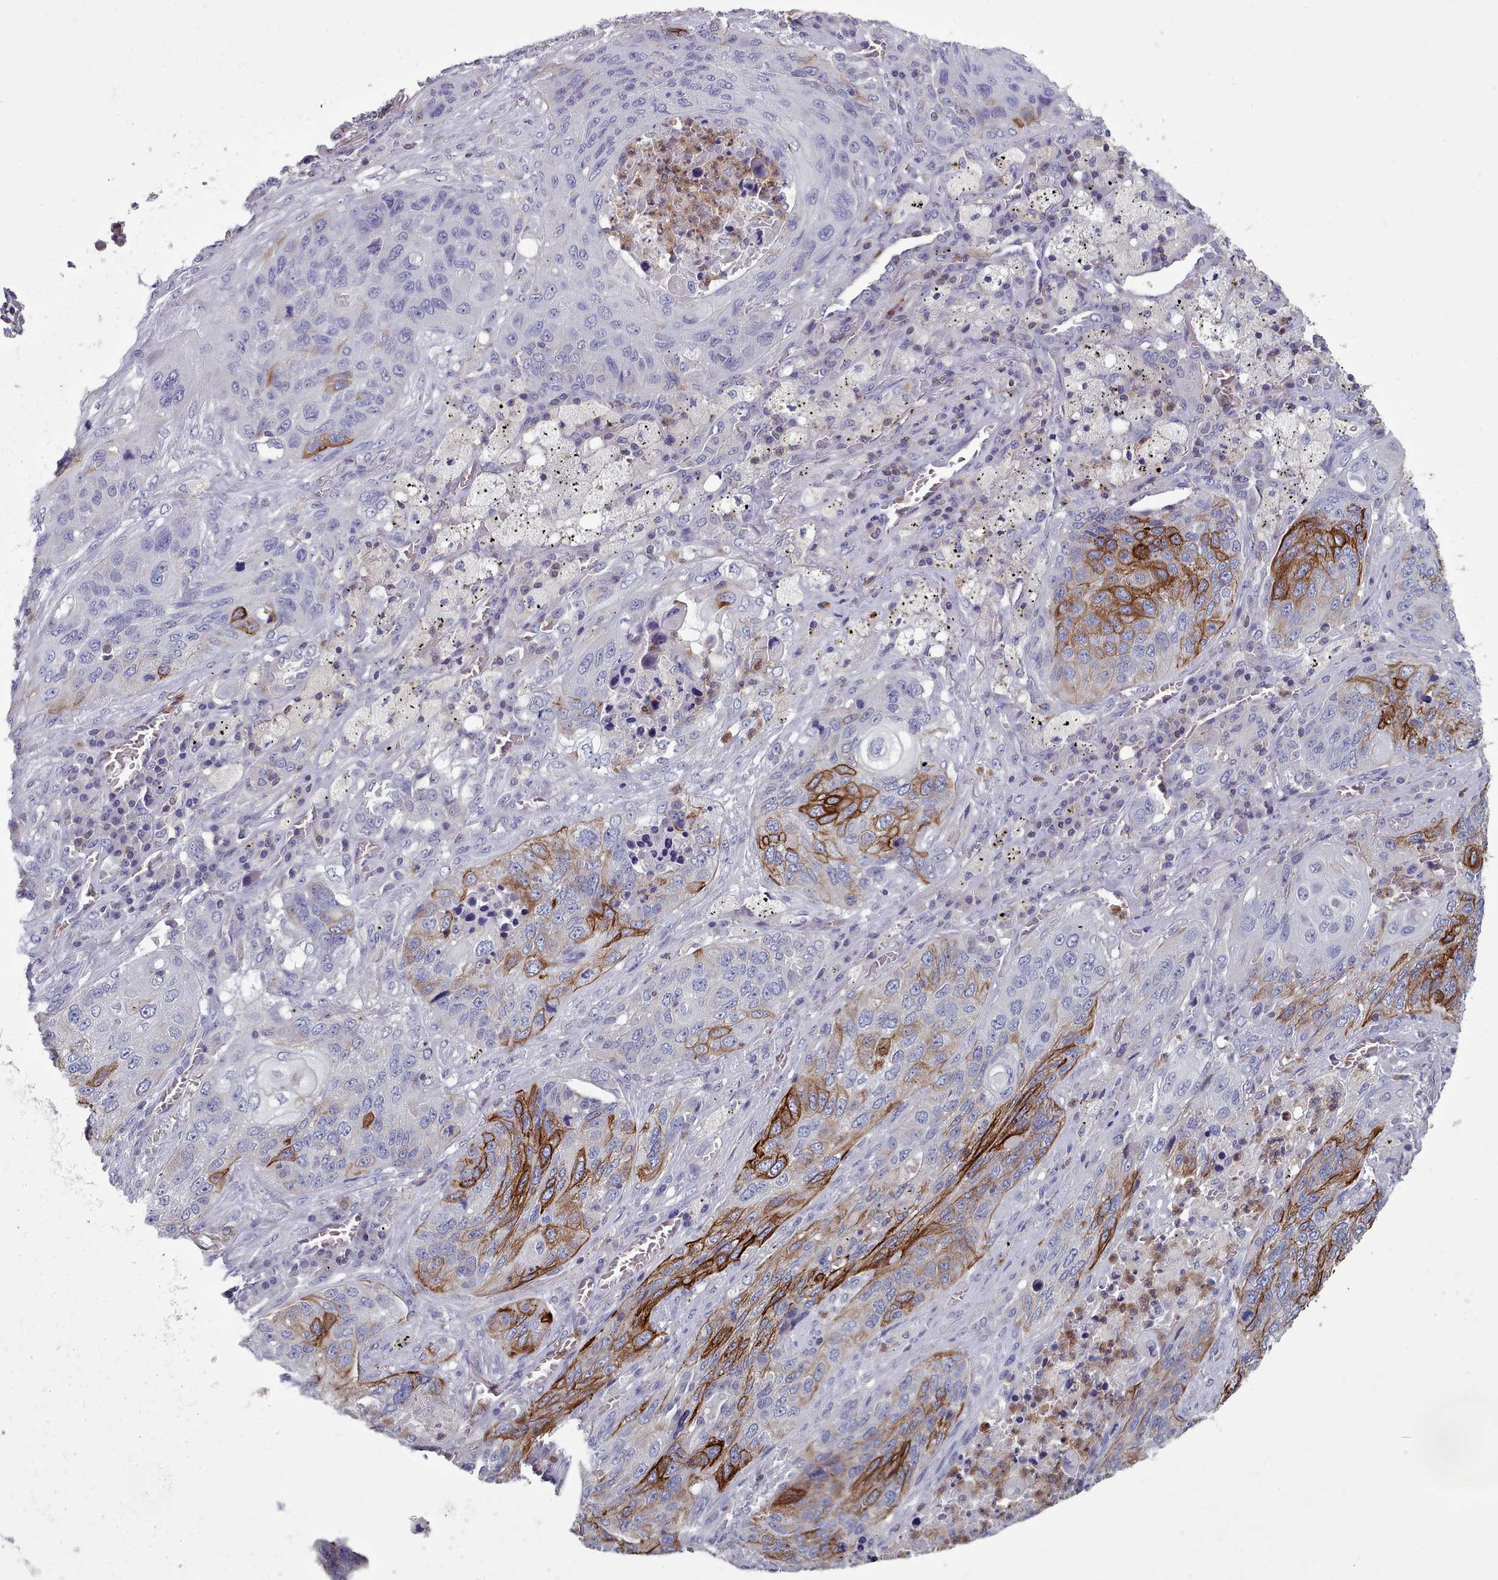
{"staining": {"intensity": "strong", "quantity": "<25%", "location": "cytoplasmic/membranous"}, "tissue": "lung cancer", "cell_type": "Tumor cells", "image_type": "cancer", "snomed": [{"axis": "morphology", "description": "Squamous cell carcinoma, NOS"}, {"axis": "topography", "description": "Lung"}], "caption": "Squamous cell carcinoma (lung) stained with DAB IHC reveals medium levels of strong cytoplasmic/membranous positivity in approximately <25% of tumor cells.", "gene": "RAC2", "patient": {"sex": "female", "age": 63}}